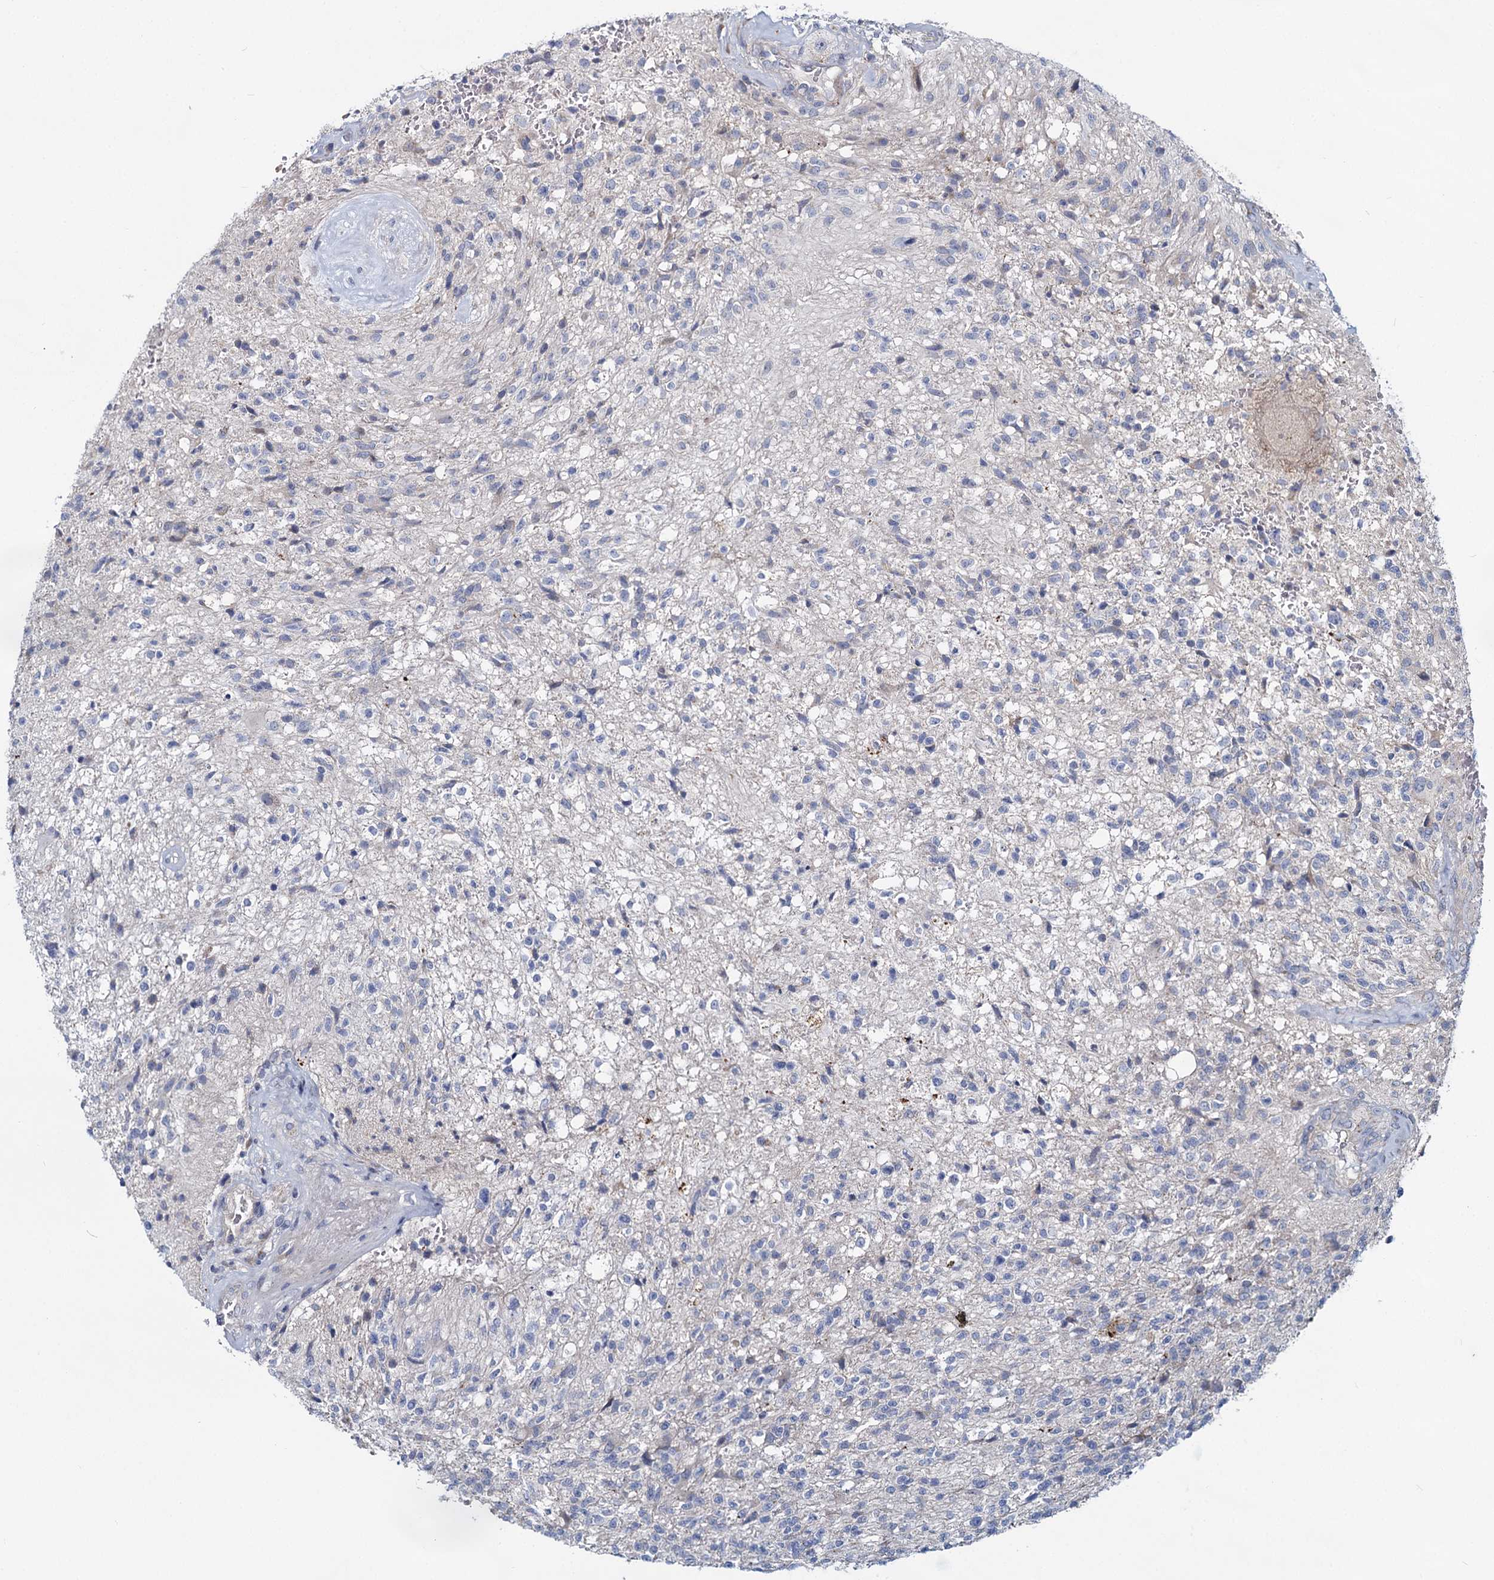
{"staining": {"intensity": "negative", "quantity": "none", "location": "none"}, "tissue": "glioma", "cell_type": "Tumor cells", "image_type": "cancer", "snomed": [{"axis": "morphology", "description": "Glioma, malignant, High grade"}, {"axis": "topography", "description": "Brain"}], "caption": "IHC histopathology image of neoplastic tissue: glioma stained with DAB displays no significant protein expression in tumor cells.", "gene": "DCUN1D2", "patient": {"sex": "male", "age": 56}}